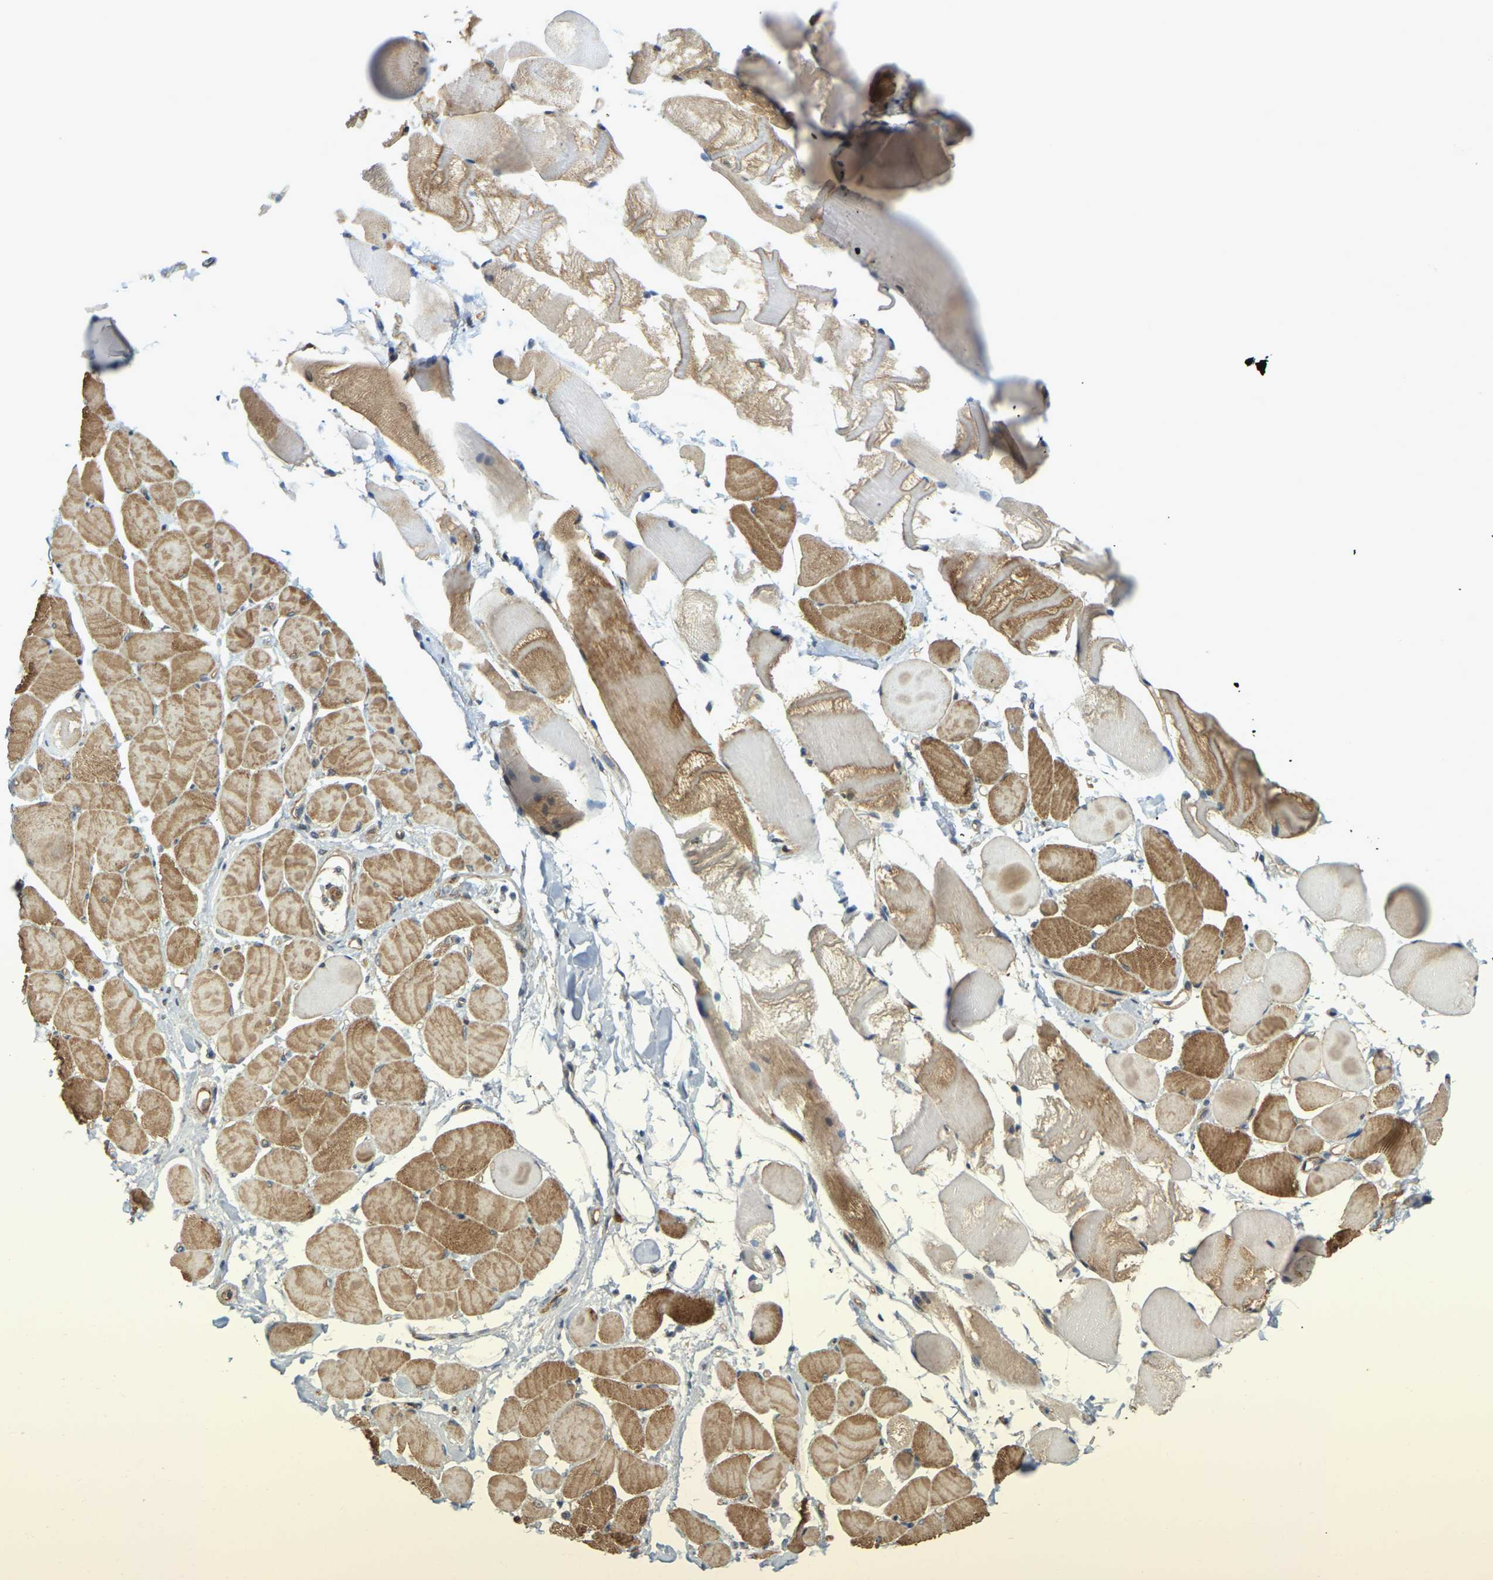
{"staining": {"intensity": "moderate", "quantity": ">75%", "location": "cytoplasmic/membranous"}, "tissue": "skeletal muscle", "cell_type": "Myocytes", "image_type": "normal", "snomed": [{"axis": "morphology", "description": "Normal tissue, NOS"}, {"axis": "topography", "description": "Skeletal muscle"}, {"axis": "topography", "description": "Peripheral nerve tissue"}], "caption": "Normal skeletal muscle reveals moderate cytoplasmic/membranous positivity in approximately >75% of myocytes, visualized by immunohistochemistry. (DAB (3,3'-diaminobenzidine) IHC, brown staining for protein, blue staining for nuclei).", "gene": "SERPINB5", "patient": {"sex": "female", "age": 84}}